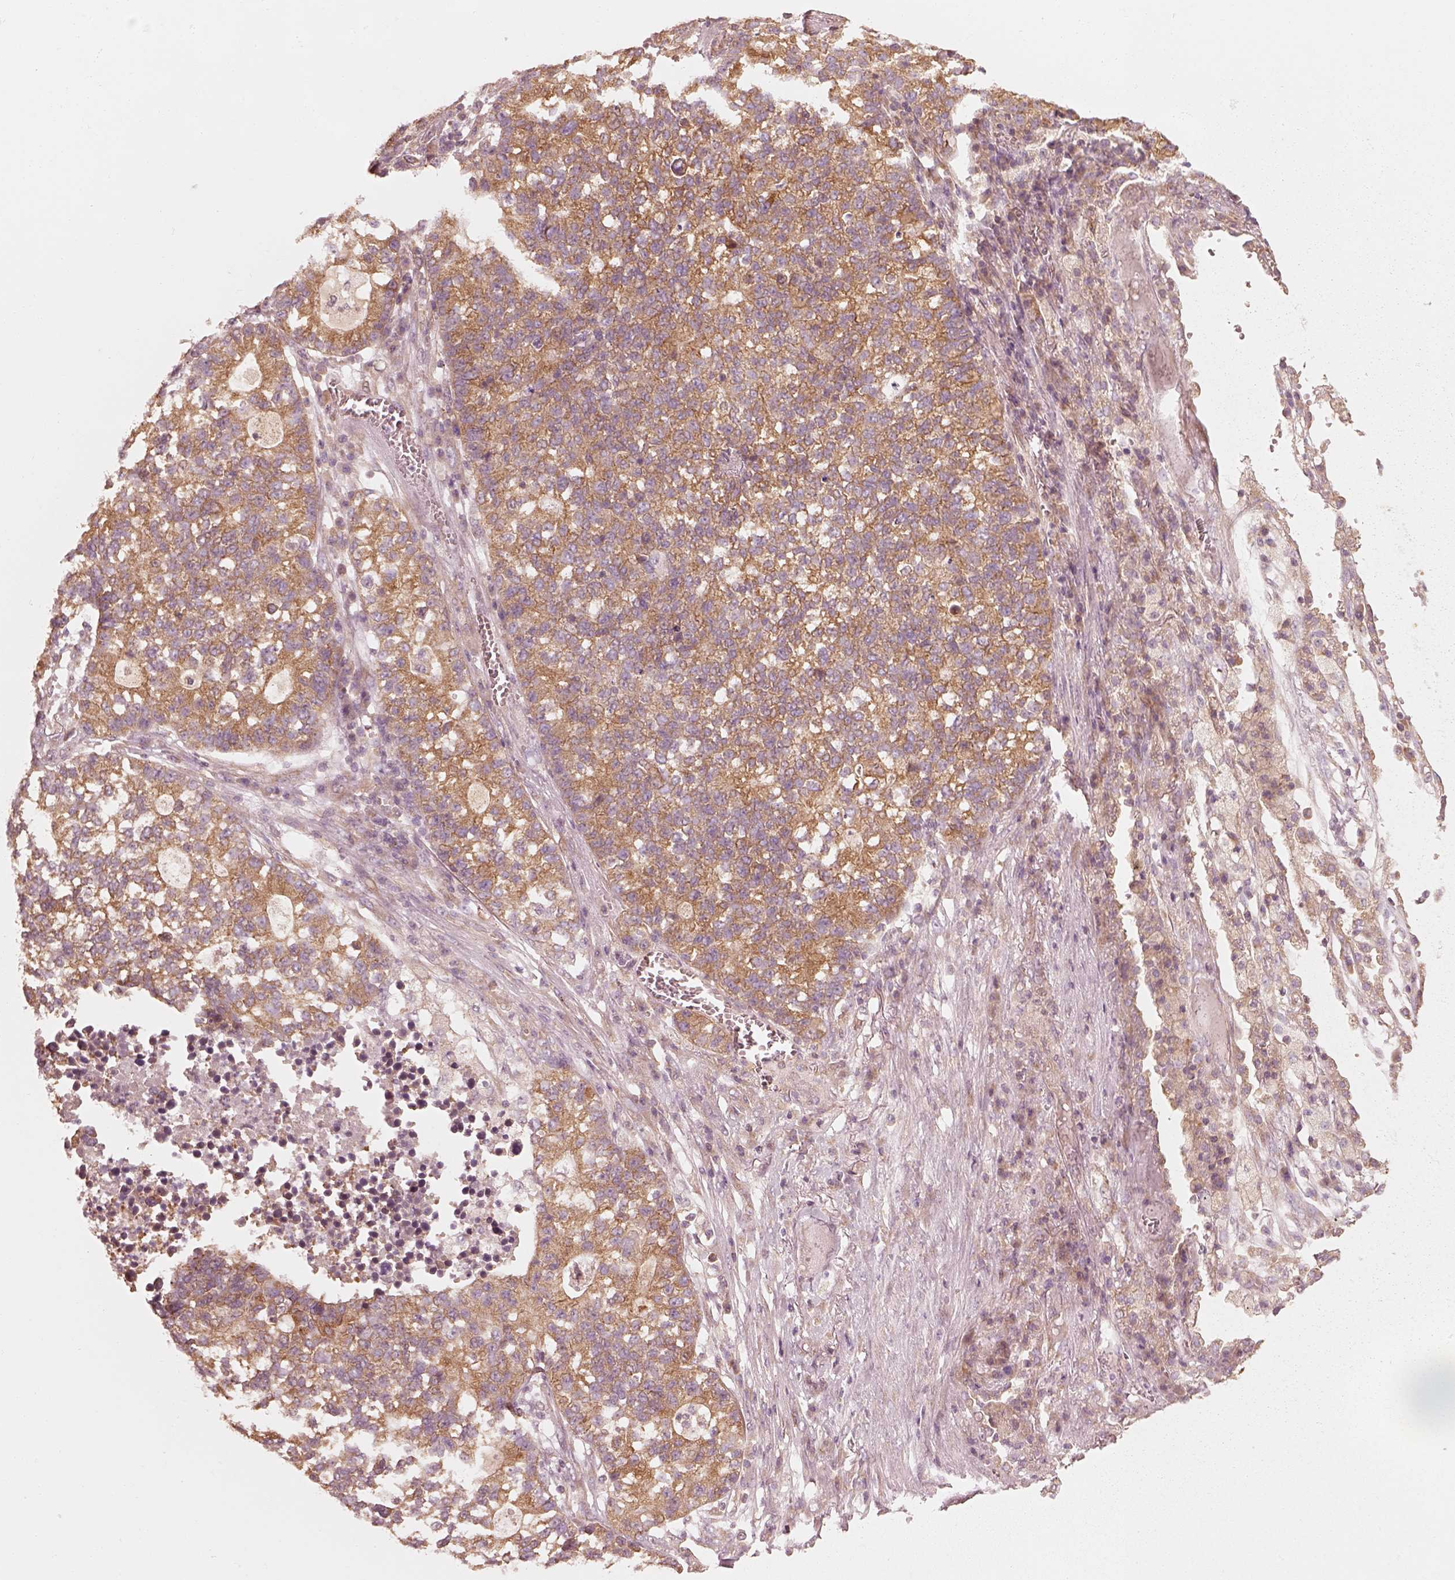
{"staining": {"intensity": "moderate", "quantity": ">75%", "location": "cytoplasmic/membranous"}, "tissue": "lung cancer", "cell_type": "Tumor cells", "image_type": "cancer", "snomed": [{"axis": "morphology", "description": "Adenocarcinoma, NOS"}, {"axis": "topography", "description": "Lung"}], "caption": "IHC of lung adenocarcinoma shows medium levels of moderate cytoplasmic/membranous staining in about >75% of tumor cells.", "gene": "CNOT2", "patient": {"sex": "male", "age": 57}}